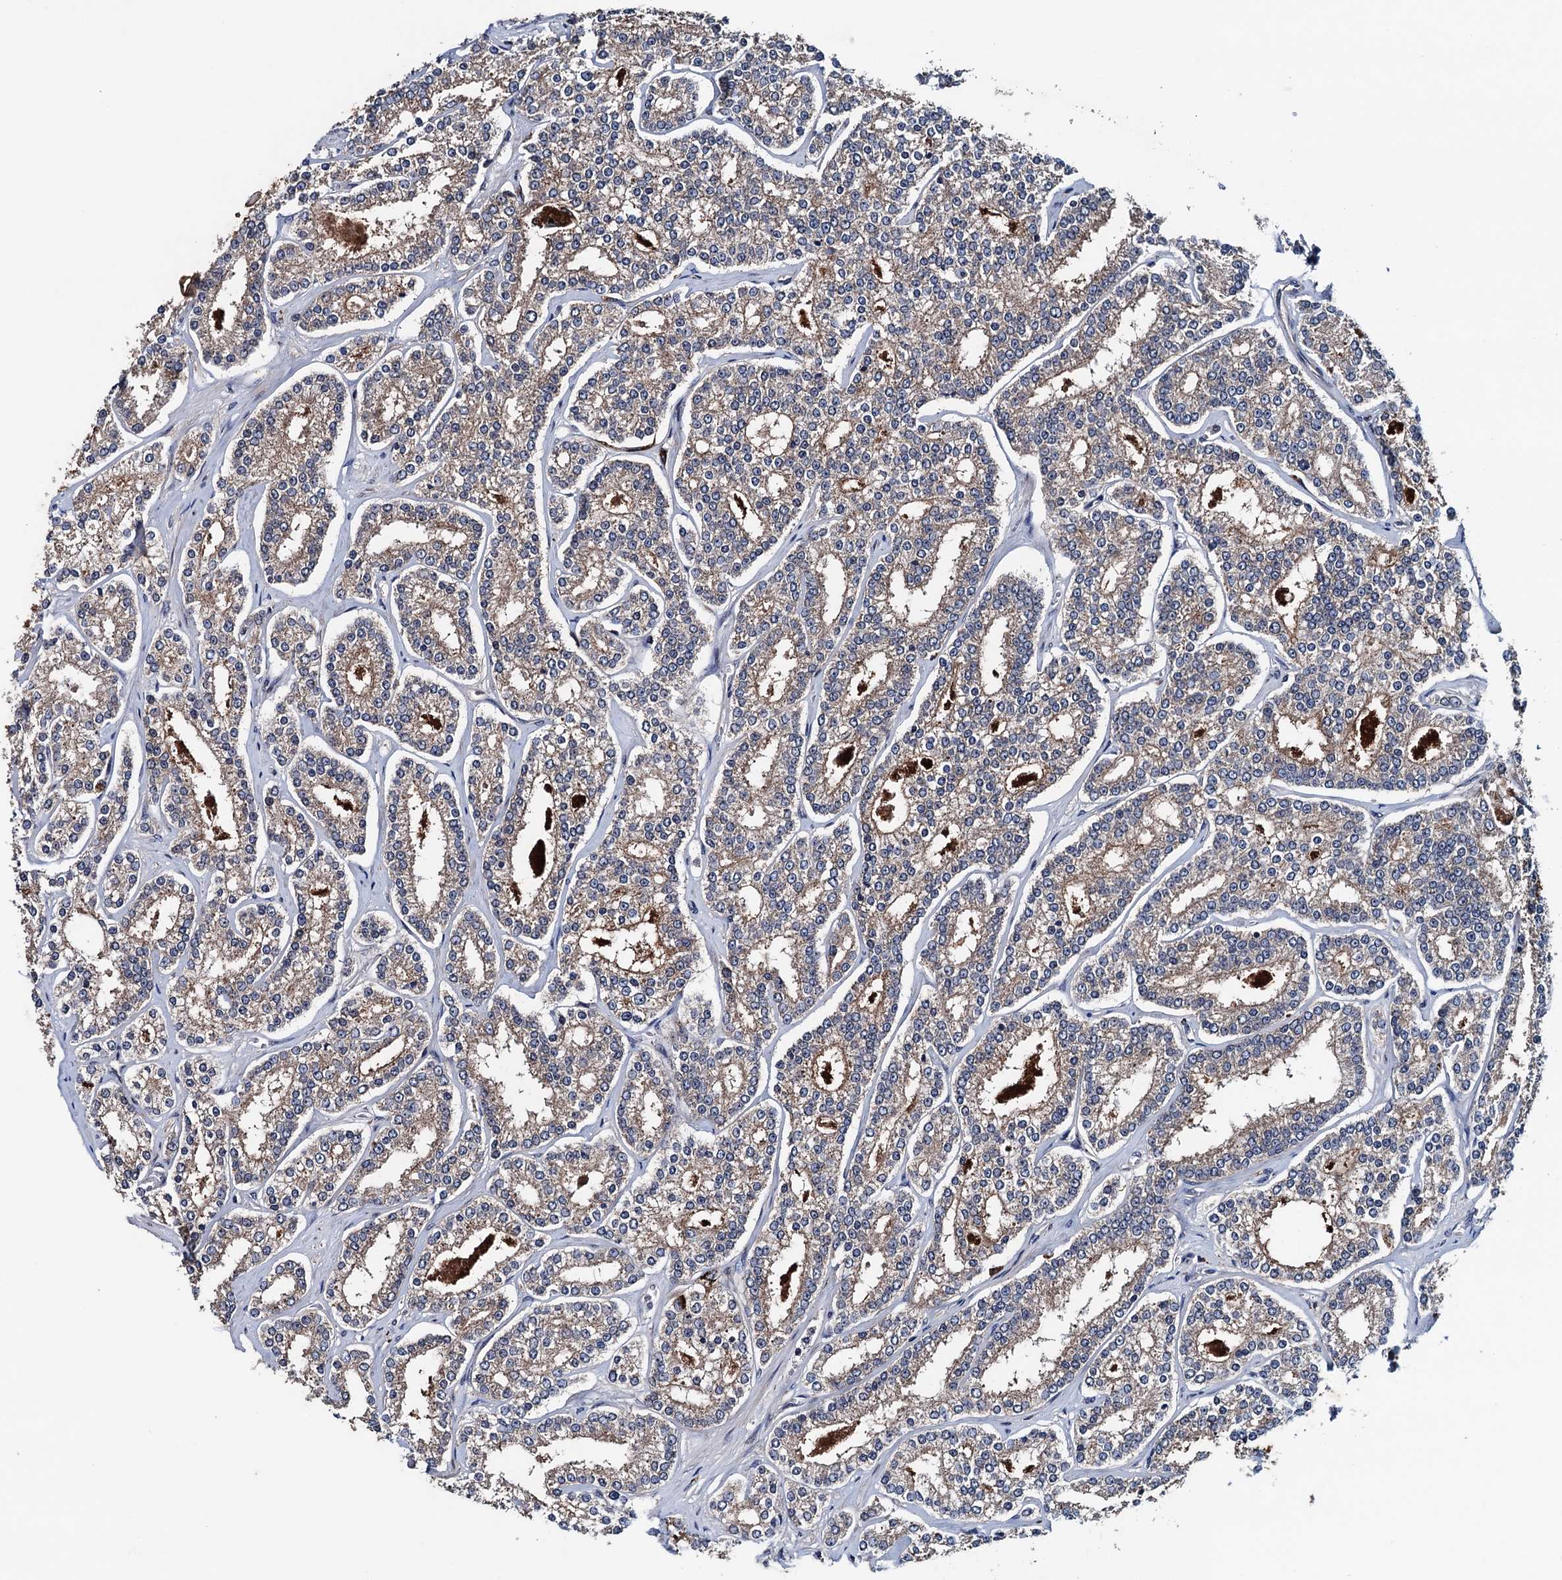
{"staining": {"intensity": "weak", "quantity": ">75%", "location": "cytoplasmic/membranous"}, "tissue": "prostate cancer", "cell_type": "Tumor cells", "image_type": "cancer", "snomed": [{"axis": "morphology", "description": "Normal tissue, NOS"}, {"axis": "morphology", "description": "Adenocarcinoma, High grade"}, {"axis": "topography", "description": "Prostate"}], "caption": "Adenocarcinoma (high-grade) (prostate) stained with a protein marker exhibits weak staining in tumor cells.", "gene": "BLTP3B", "patient": {"sex": "male", "age": 83}}